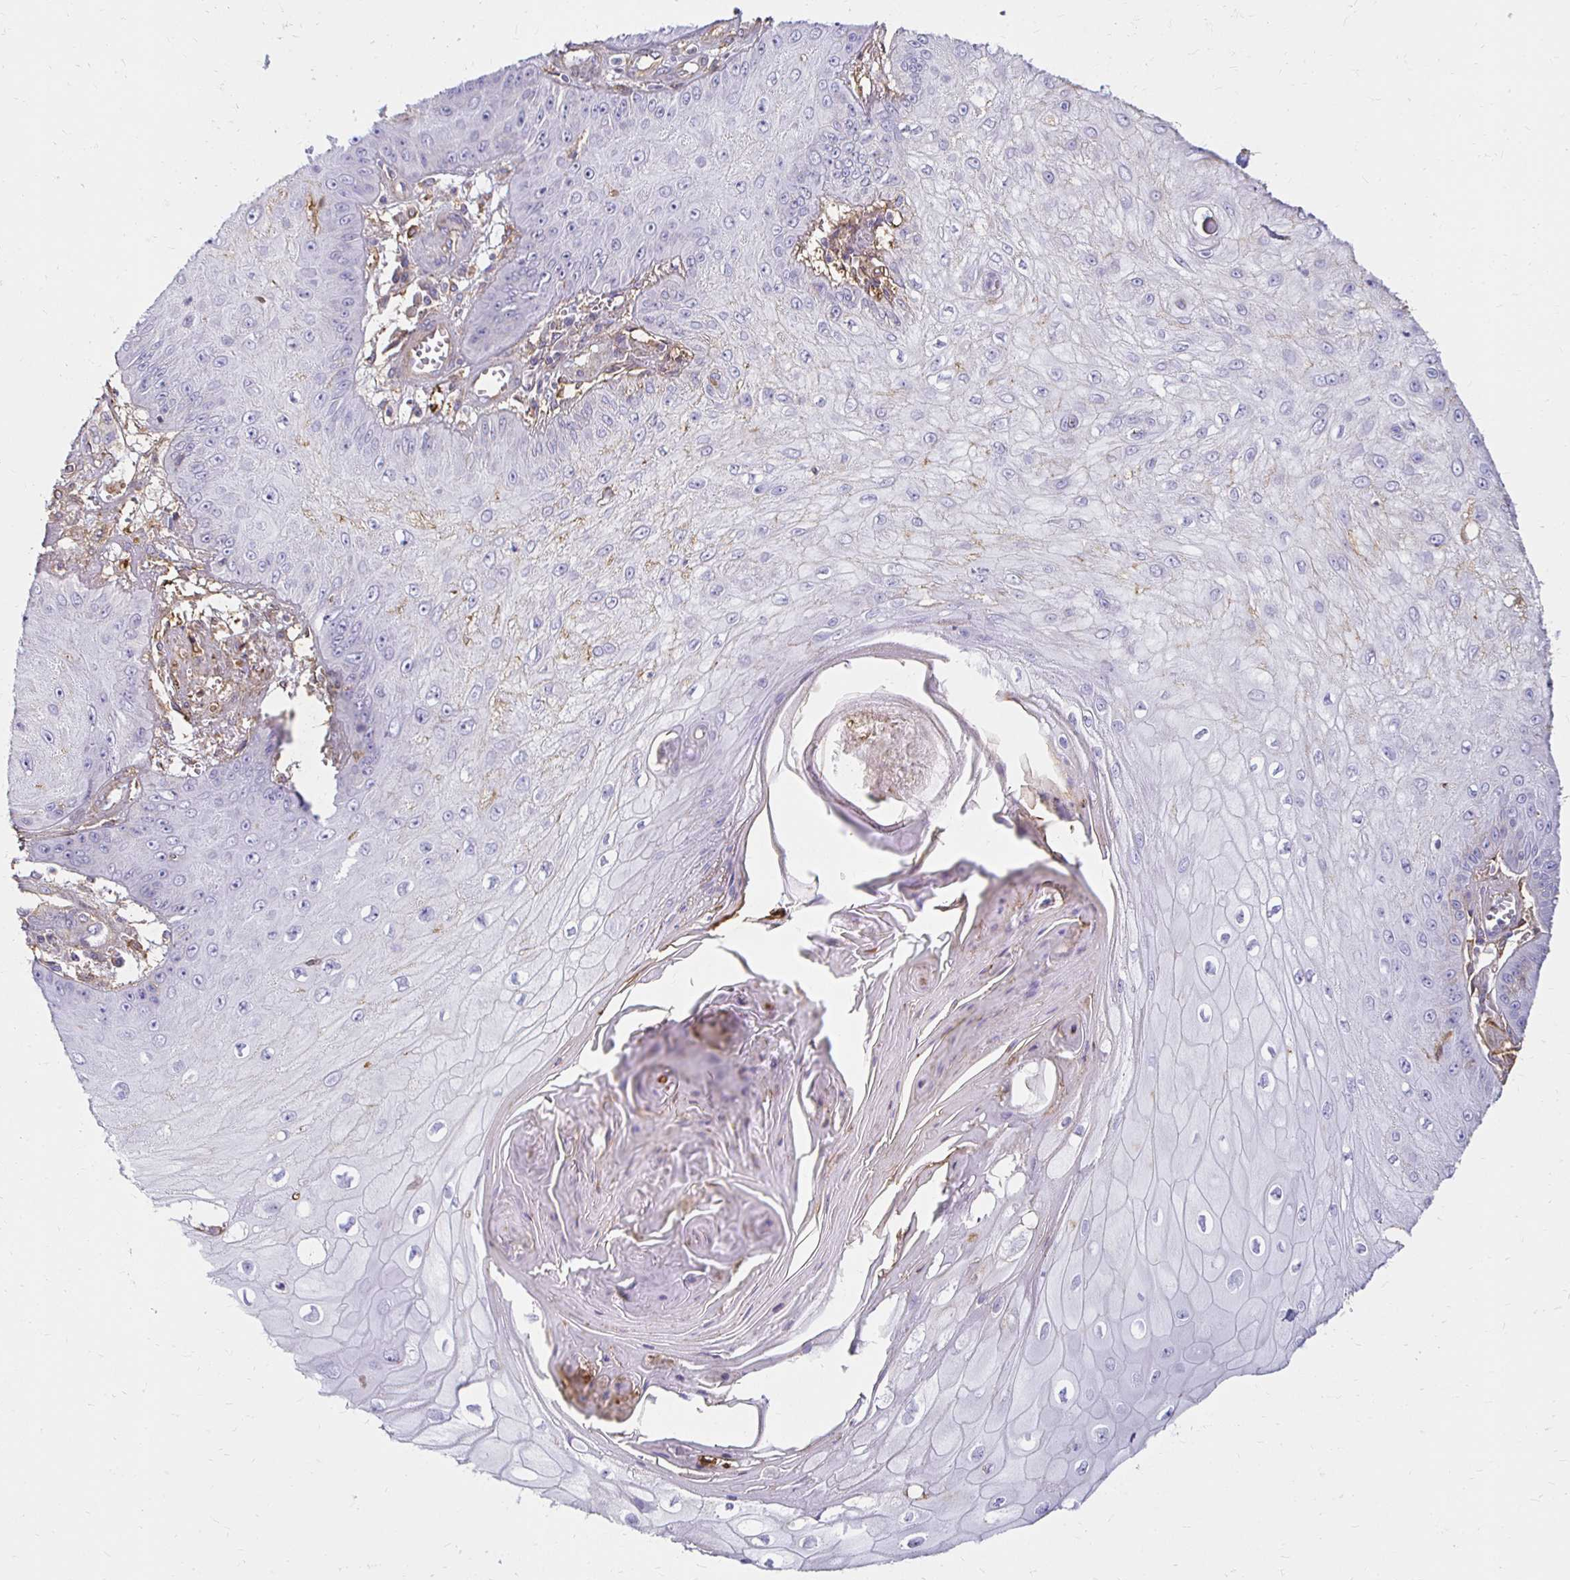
{"staining": {"intensity": "negative", "quantity": "none", "location": "none"}, "tissue": "skin cancer", "cell_type": "Tumor cells", "image_type": "cancer", "snomed": [{"axis": "morphology", "description": "Squamous cell carcinoma, NOS"}, {"axis": "topography", "description": "Skin"}], "caption": "Immunohistochemistry (IHC) micrograph of squamous cell carcinoma (skin) stained for a protein (brown), which reveals no positivity in tumor cells.", "gene": "TAS1R3", "patient": {"sex": "male", "age": 70}}